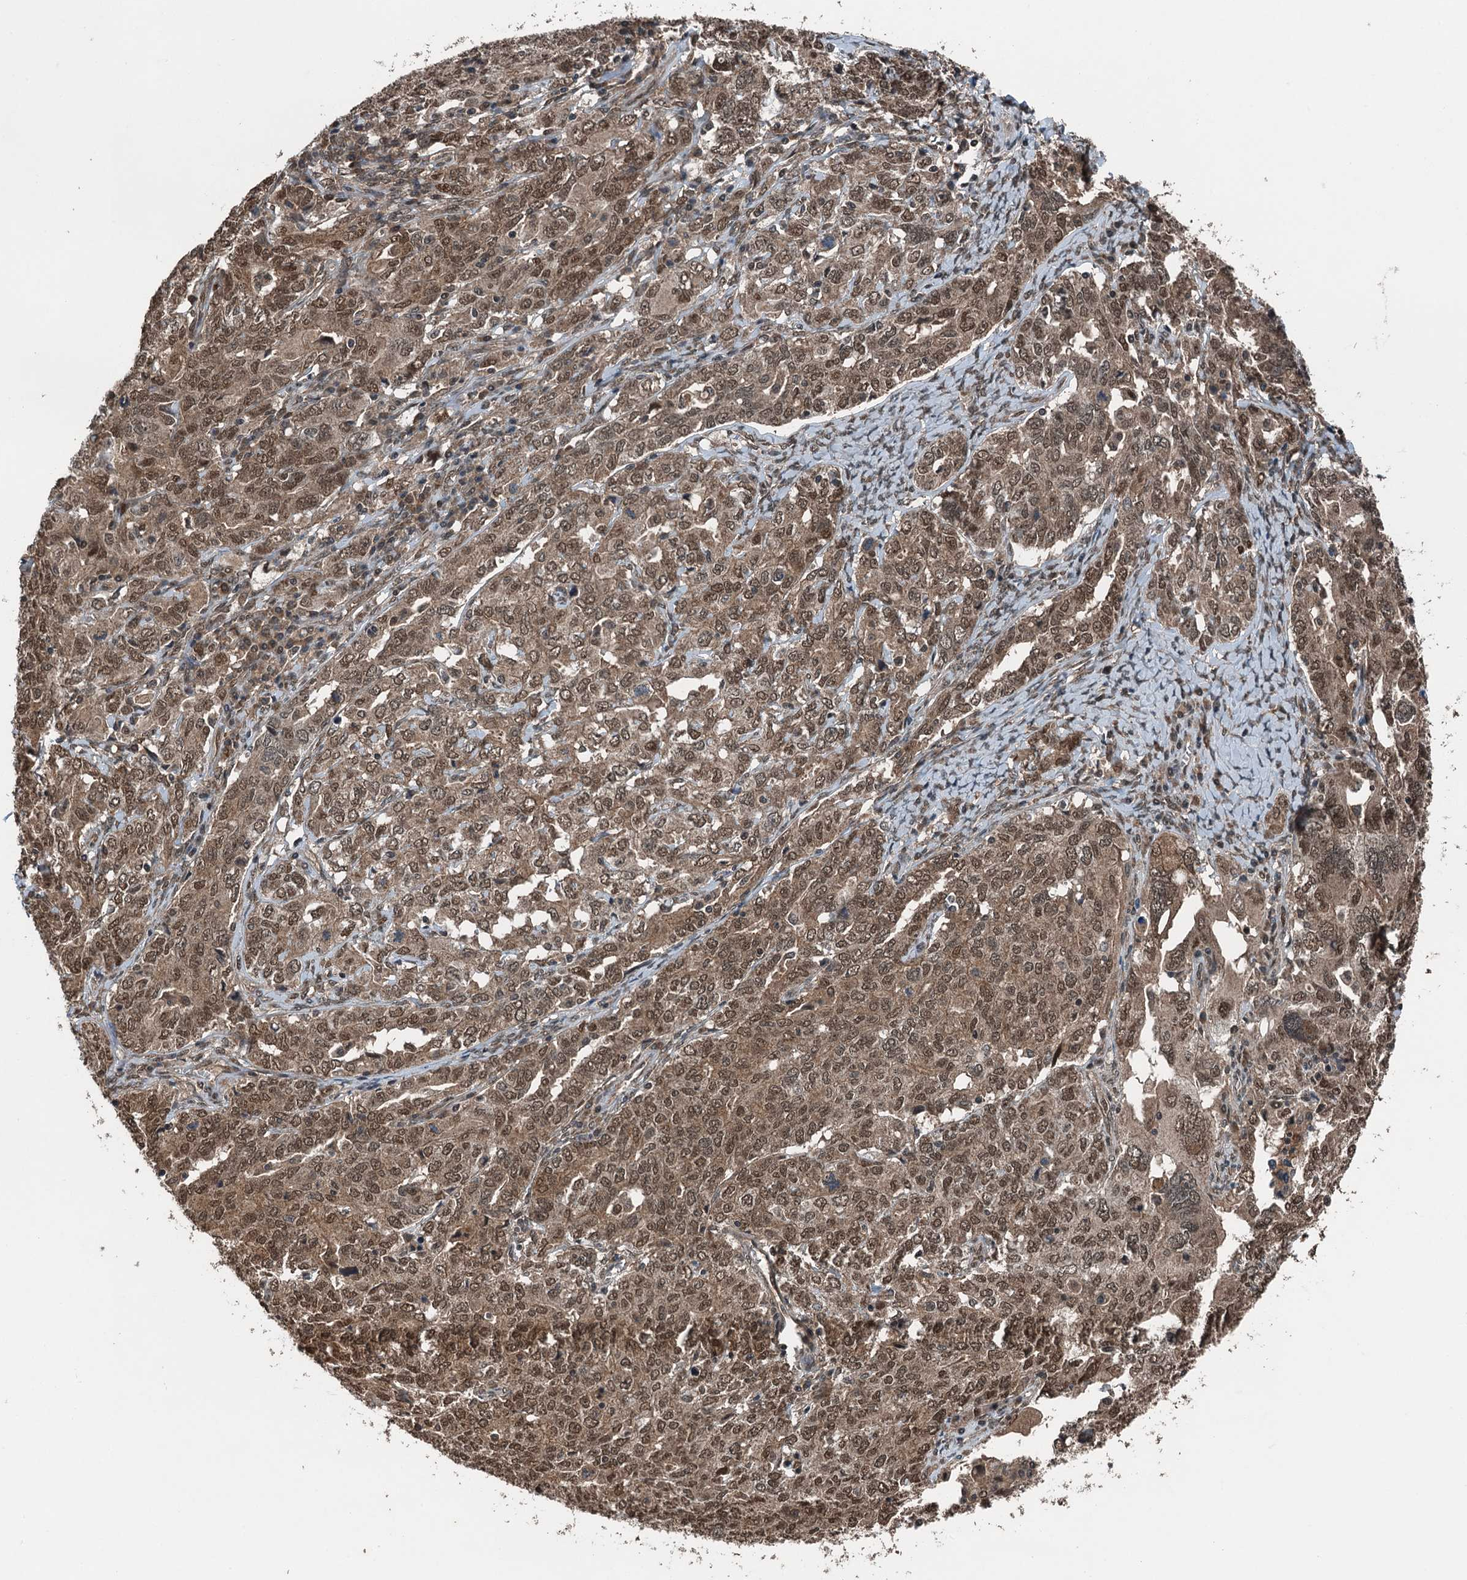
{"staining": {"intensity": "moderate", "quantity": ">75%", "location": "nuclear"}, "tissue": "ovarian cancer", "cell_type": "Tumor cells", "image_type": "cancer", "snomed": [{"axis": "morphology", "description": "Carcinoma, endometroid"}, {"axis": "topography", "description": "Ovary"}], "caption": "Human ovarian cancer (endometroid carcinoma) stained with a protein marker demonstrates moderate staining in tumor cells.", "gene": "UBXN6", "patient": {"sex": "female", "age": 62}}